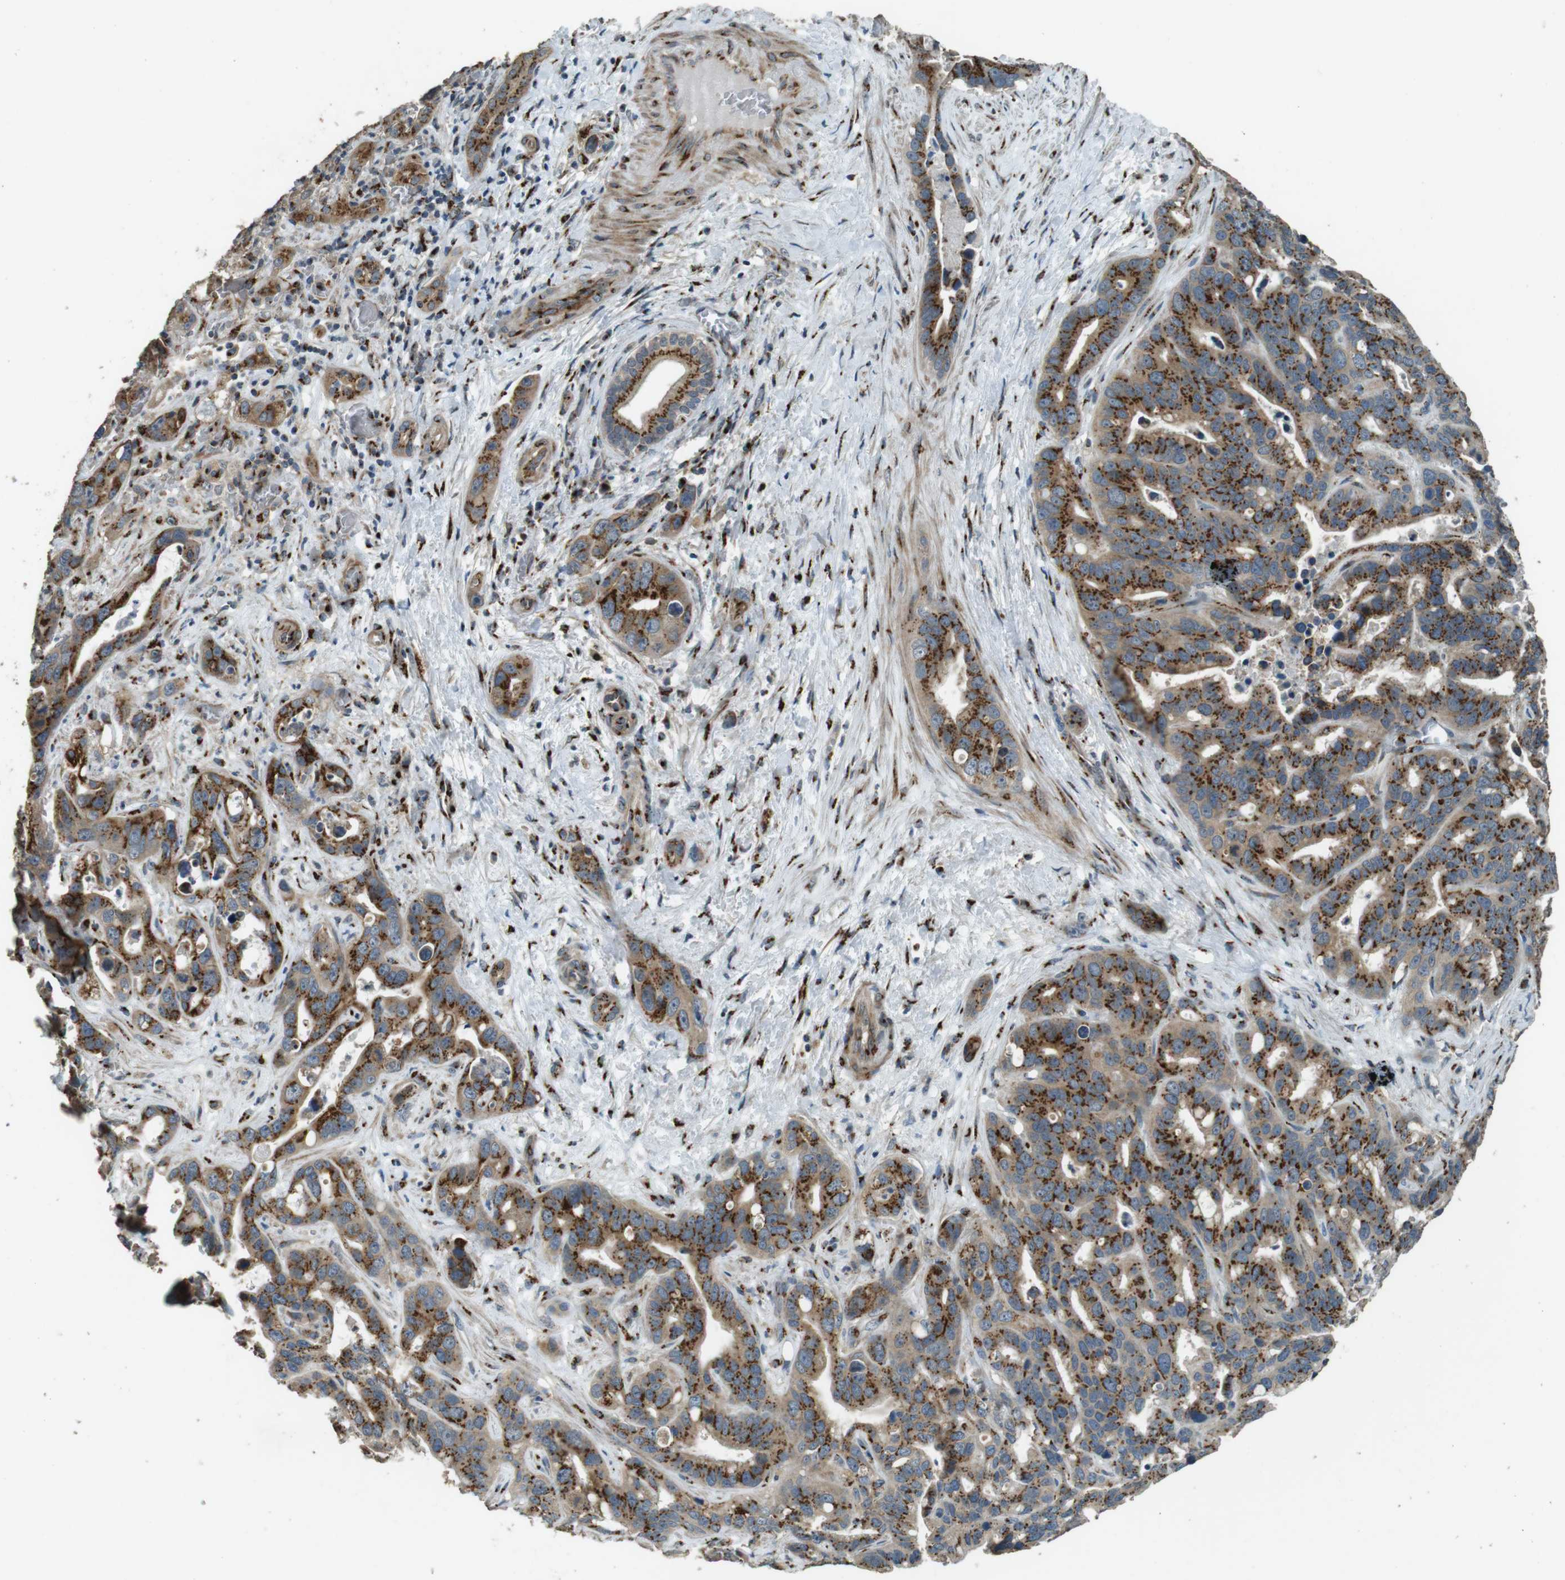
{"staining": {"intensity": "strong", "quantity": ">75%", "location": "cytoplasmic/membranous"}, "tissue": "liver cancer", "cell_type": "Tumor cells", "image_type": "cancer", "snomed": [{"axis": "morphology", "description": "Cholangiocarcinoma"}, {"axis": "topography", "description": "Liver"}], "caption": "Approximately >75% of tumor cells in human liver cancer demonstrate strong cytoplasmic/membranous protein staining as visualized by brown immunohistochemical staining.", "gene": "TMEM115", "patient": {"sex": "female", "age": 65}}